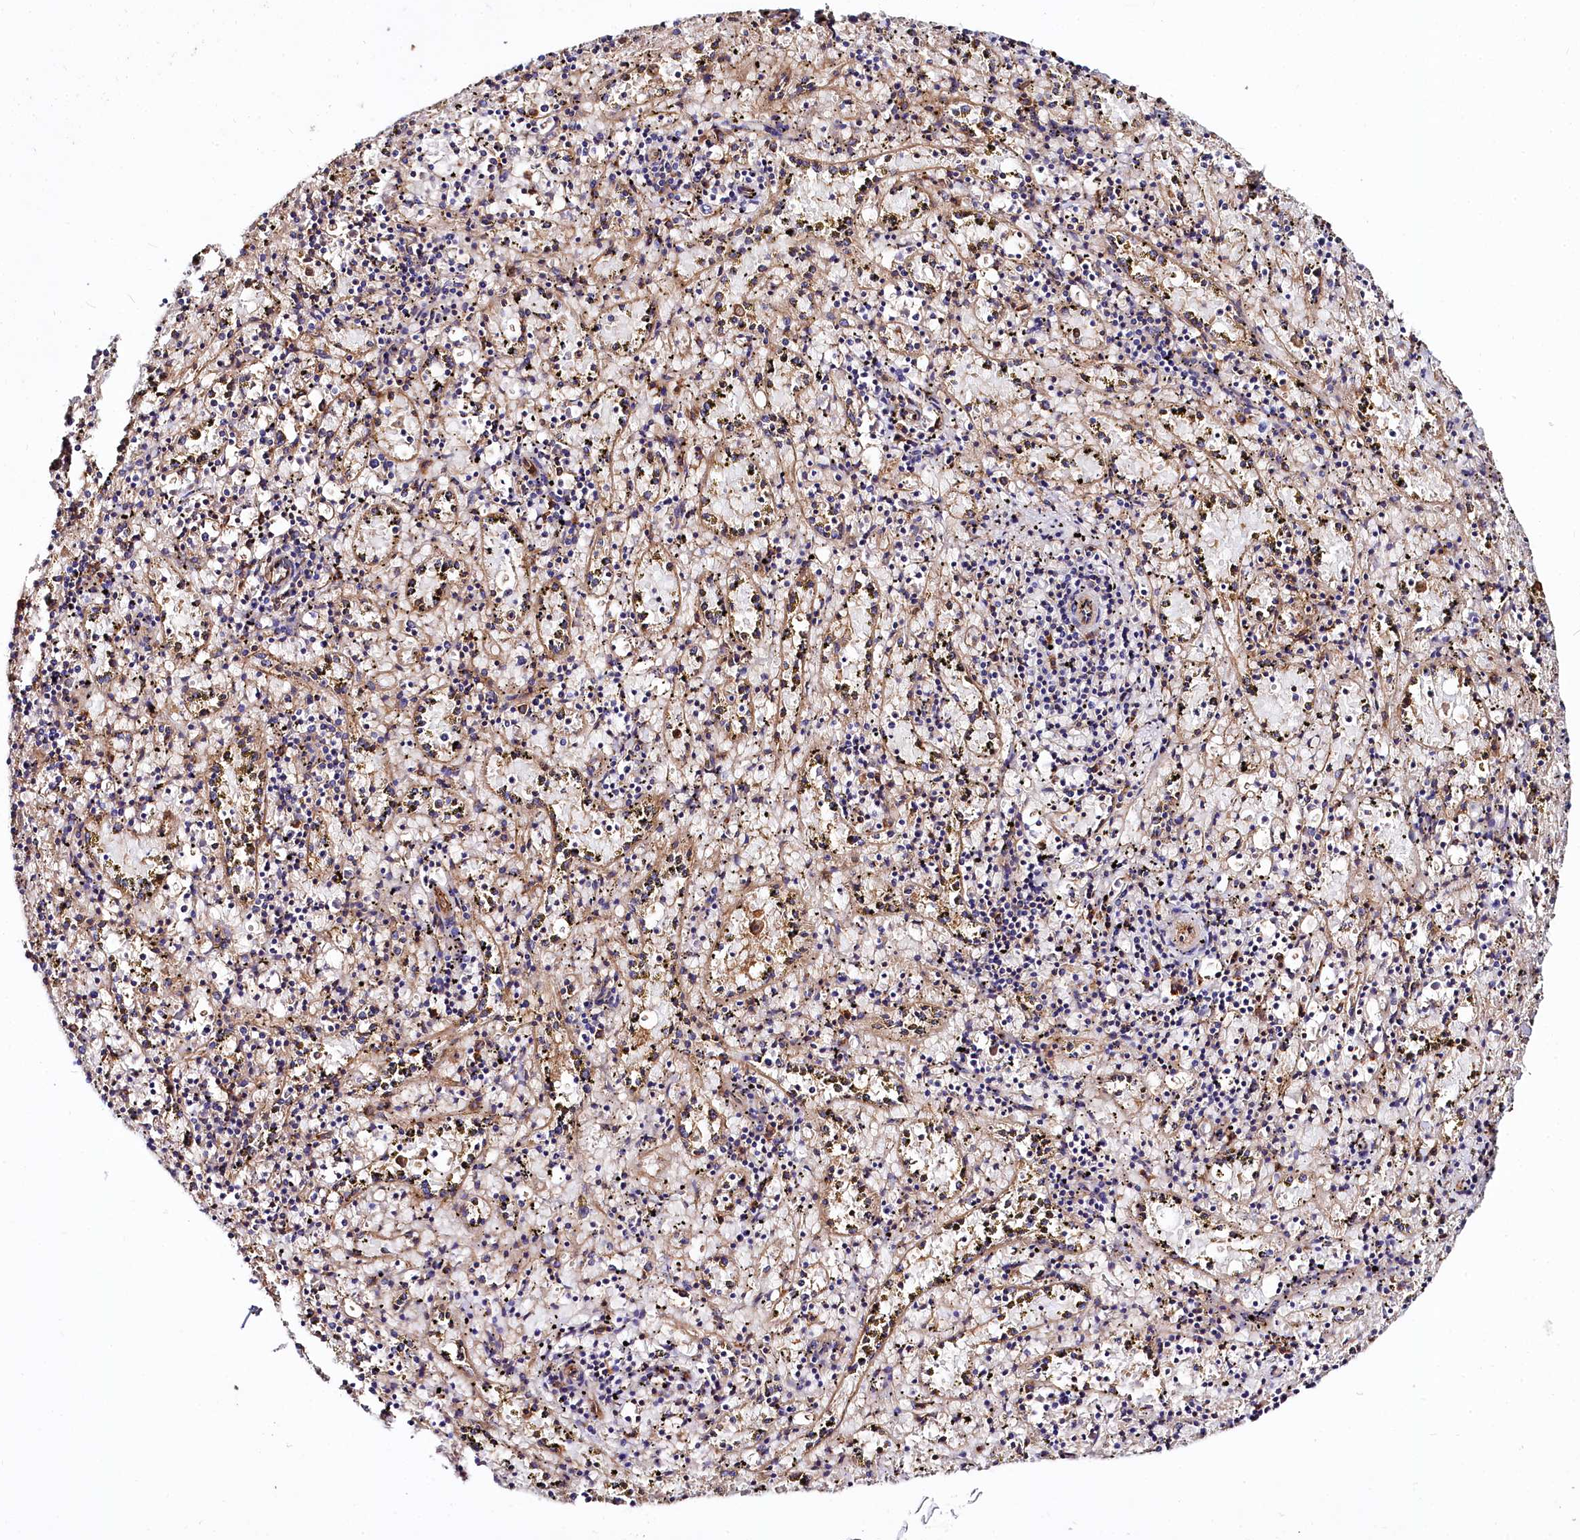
{"staining": {"intensity": "moderate", "quantity": "25%-75%", "location": "cytoplasmic/membranous"}, "tissue": "spleen", "cell_type": "Cells in red pulp", "image_type": "normal", "snomed": [{"axis": "morphology", "description": "Normal tissue, NOS"}, {"axis": "topography", "description": "Spleen"}], "caption": "Immunohistochemistry (IHC) micrograph of unremarkable spleen stained for a protein (brown), which shows medium levels of moderate cytoplasmic/membranous expression in about 25%-75% of cells in red pulp.", "gene": "ANO6", "patient": {"sex": "male", "age": 11}}